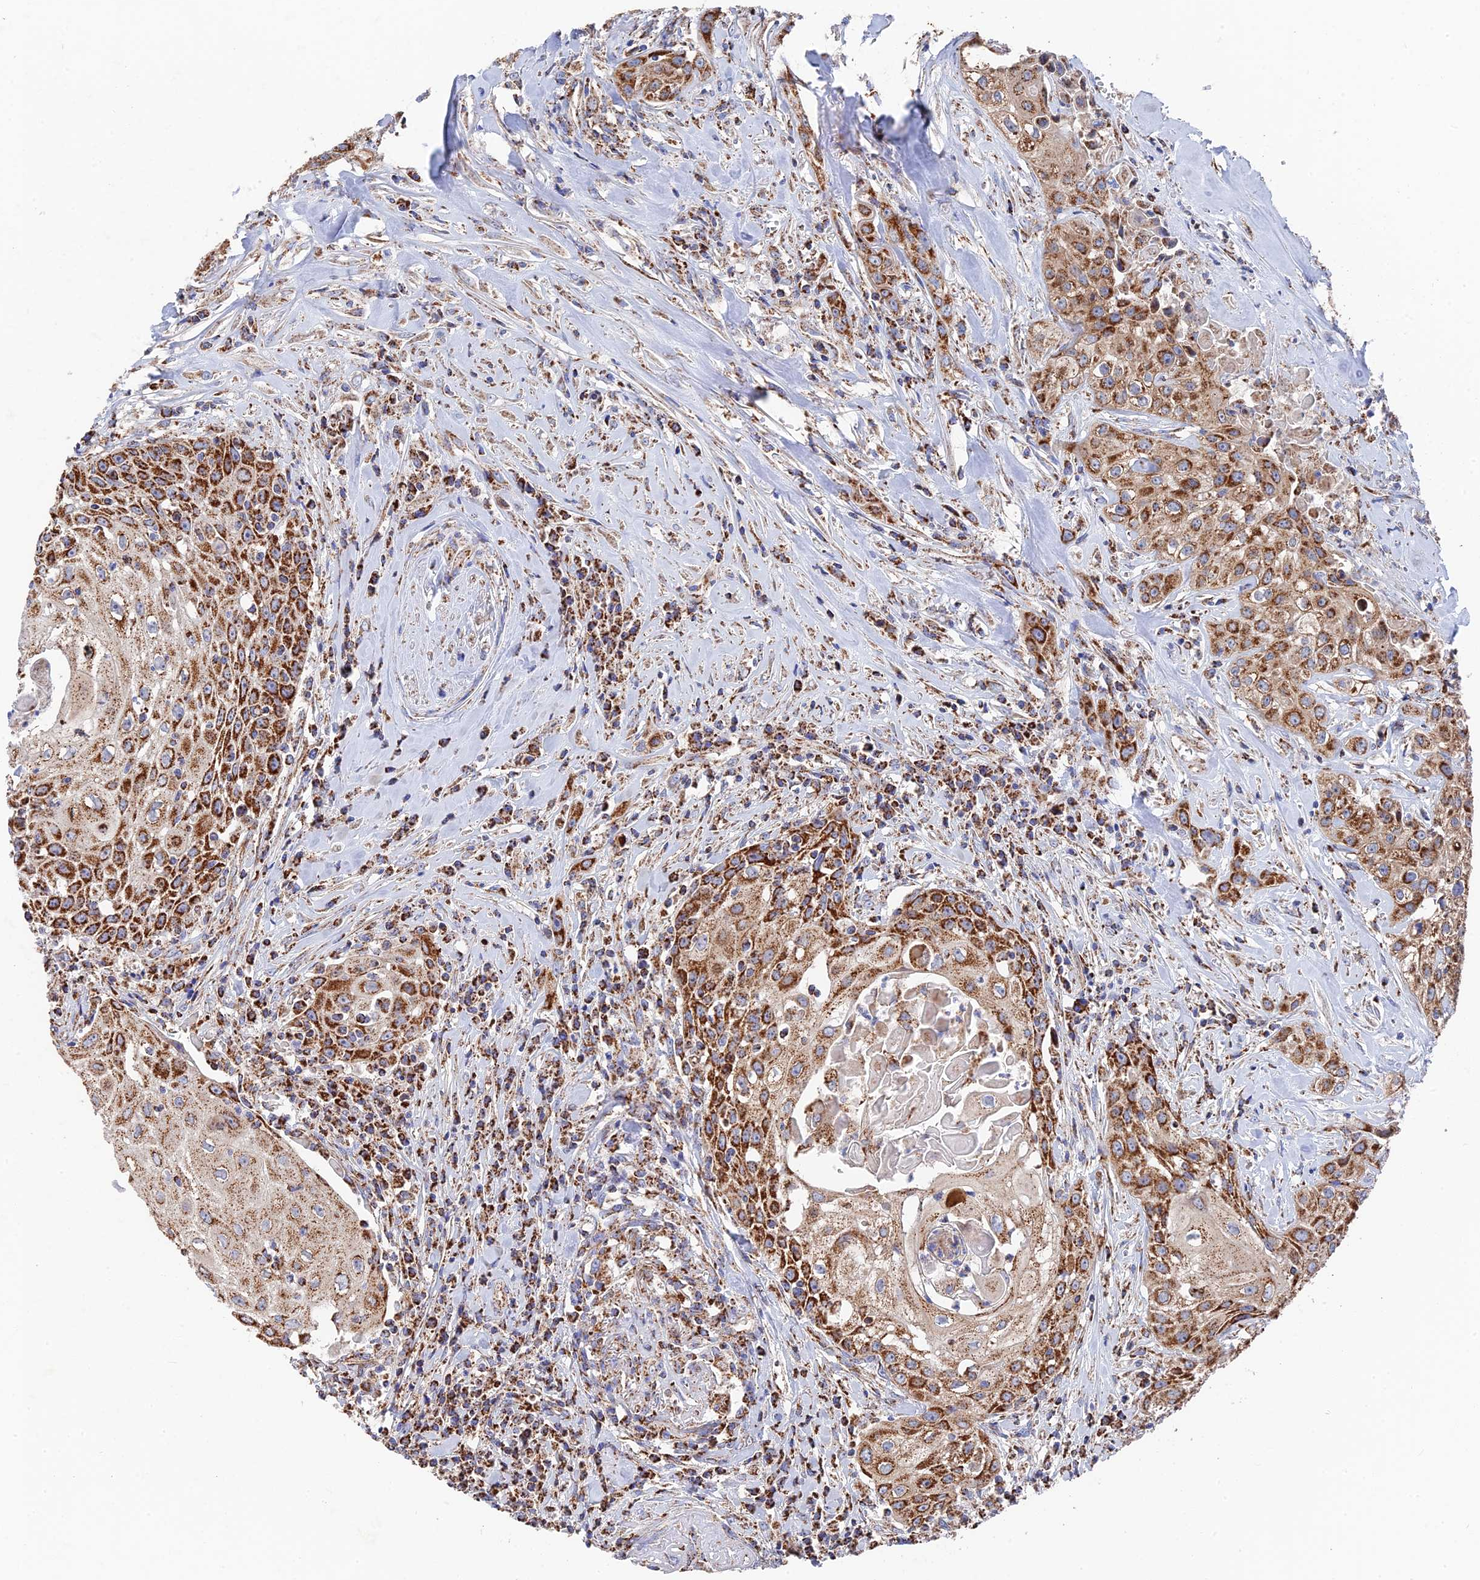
{"staining": {"intensity": "strong", "quantity": ">75%", "location": "cytoplasmic/membranous"}, "tissue": "head and neck cancer", "cell_type": "Tumor cells", "image_type": "cancer", "snomed": [{"axis": "morphology", "description": "Squamous cell carcinoma, NOS"}, {"axis": "topography", "description": "Oral tissue"}, {"axis": "topography", "description": "Head-Neck"}], "caption": "IHC of human head and neck cancer demonstrates high levels of strong cytoplasmic/membranous expression in approximately >75% of tumor cells.", "gene": "HAUS8", "patient": {"sex": "female", "age": 82}}